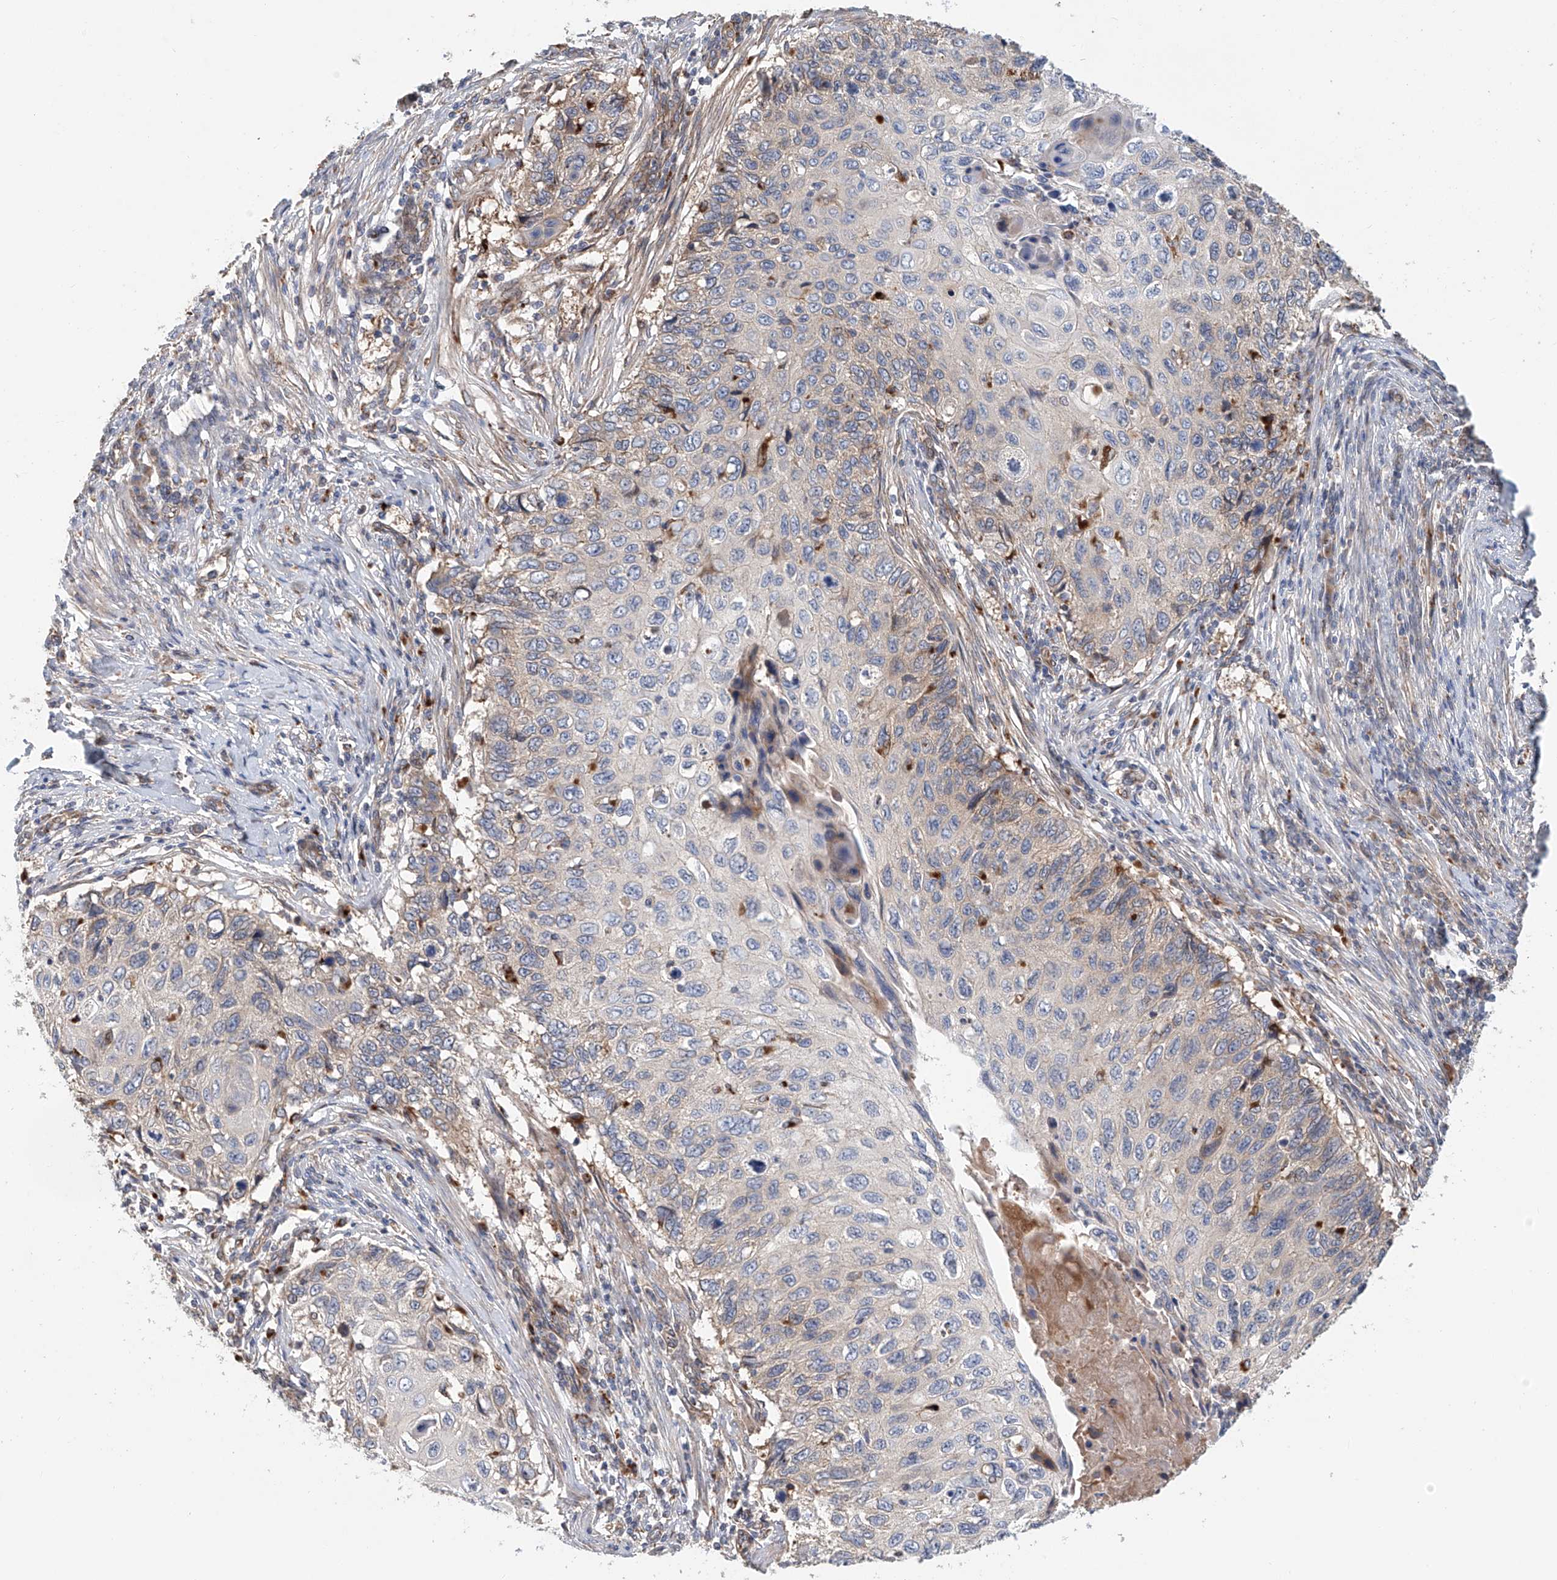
{"staining": {"intensity": "negative", "quantity": "none", "location": "none"}, "tissue": "cervical cancer", "cell_type": "Tumor cells", "image_type": "cancer", "snomed": [{"axis": "morphology", "description": "Squamous cell carcinoma, NOS"}, {"axis": "topography", "description": "Cervix"}], "caption": "This is an immunohistochemistry (IHC) histopathology image of human squamous cell carcinoma (cervical). There is no staining in tumor cells.", "gene": "HGSNAT", "patient": {"sex": "female", "age": 70}}